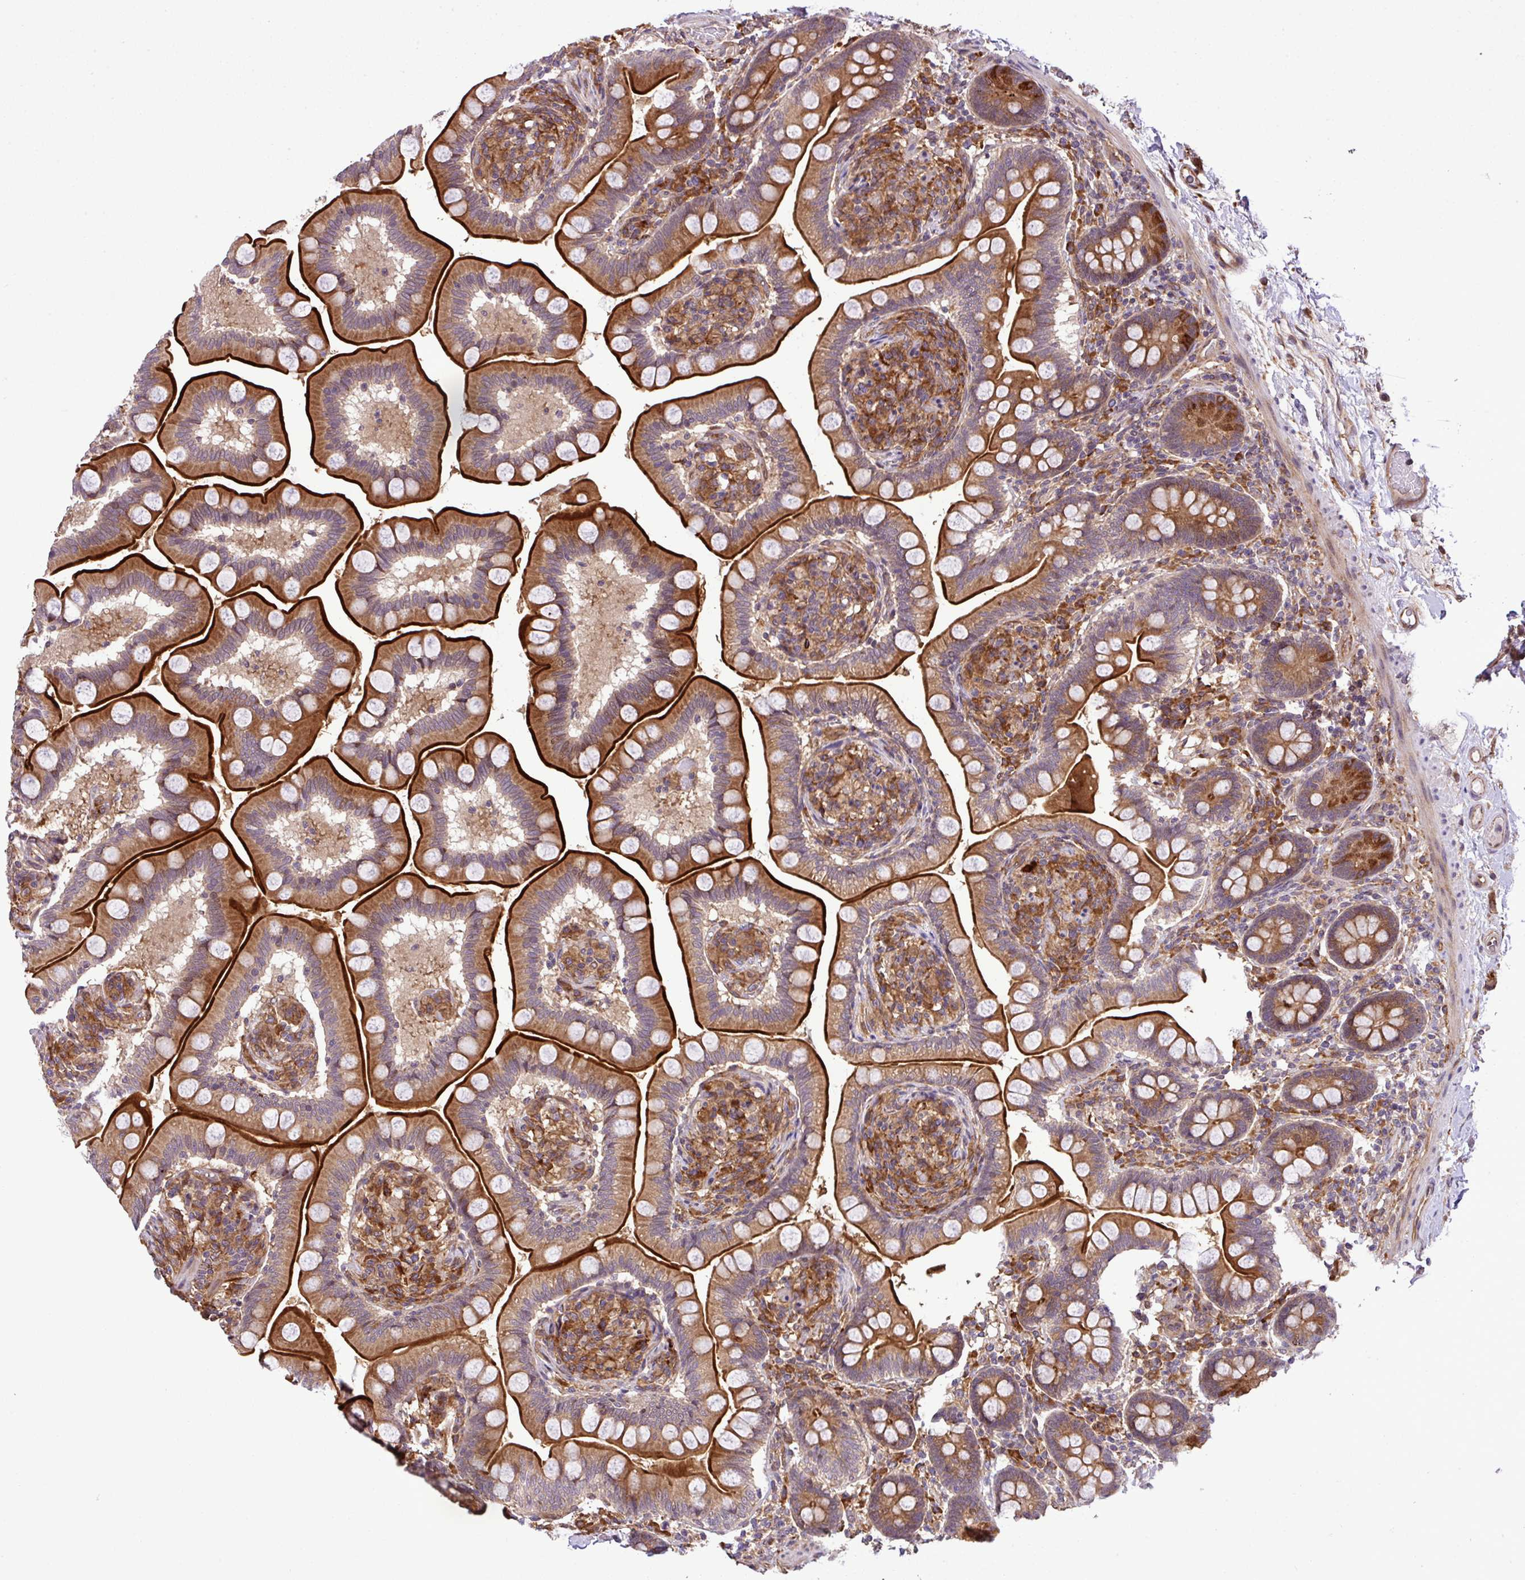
{"staining": {"intensity": "strong", "quantity": ">75%", "location": "cytoplasmic/membranous"}, "tissue": "small intestine", "cell_type": "Glandular cells", "image_type": "normal", "snomed": [{"axis": "morphology", "description": "Normal tissue, NOS"}, {"axis": "topography", "description": "Small intestine"}], "caption": "DAB immunohistochemical staining of normal human small intestine shows strong cytoplasmic/membranous protein staining in approximately >75% of glandular cells.", "gene": "DLGAP4", "patient": {"sex": "female", "age": 64}}